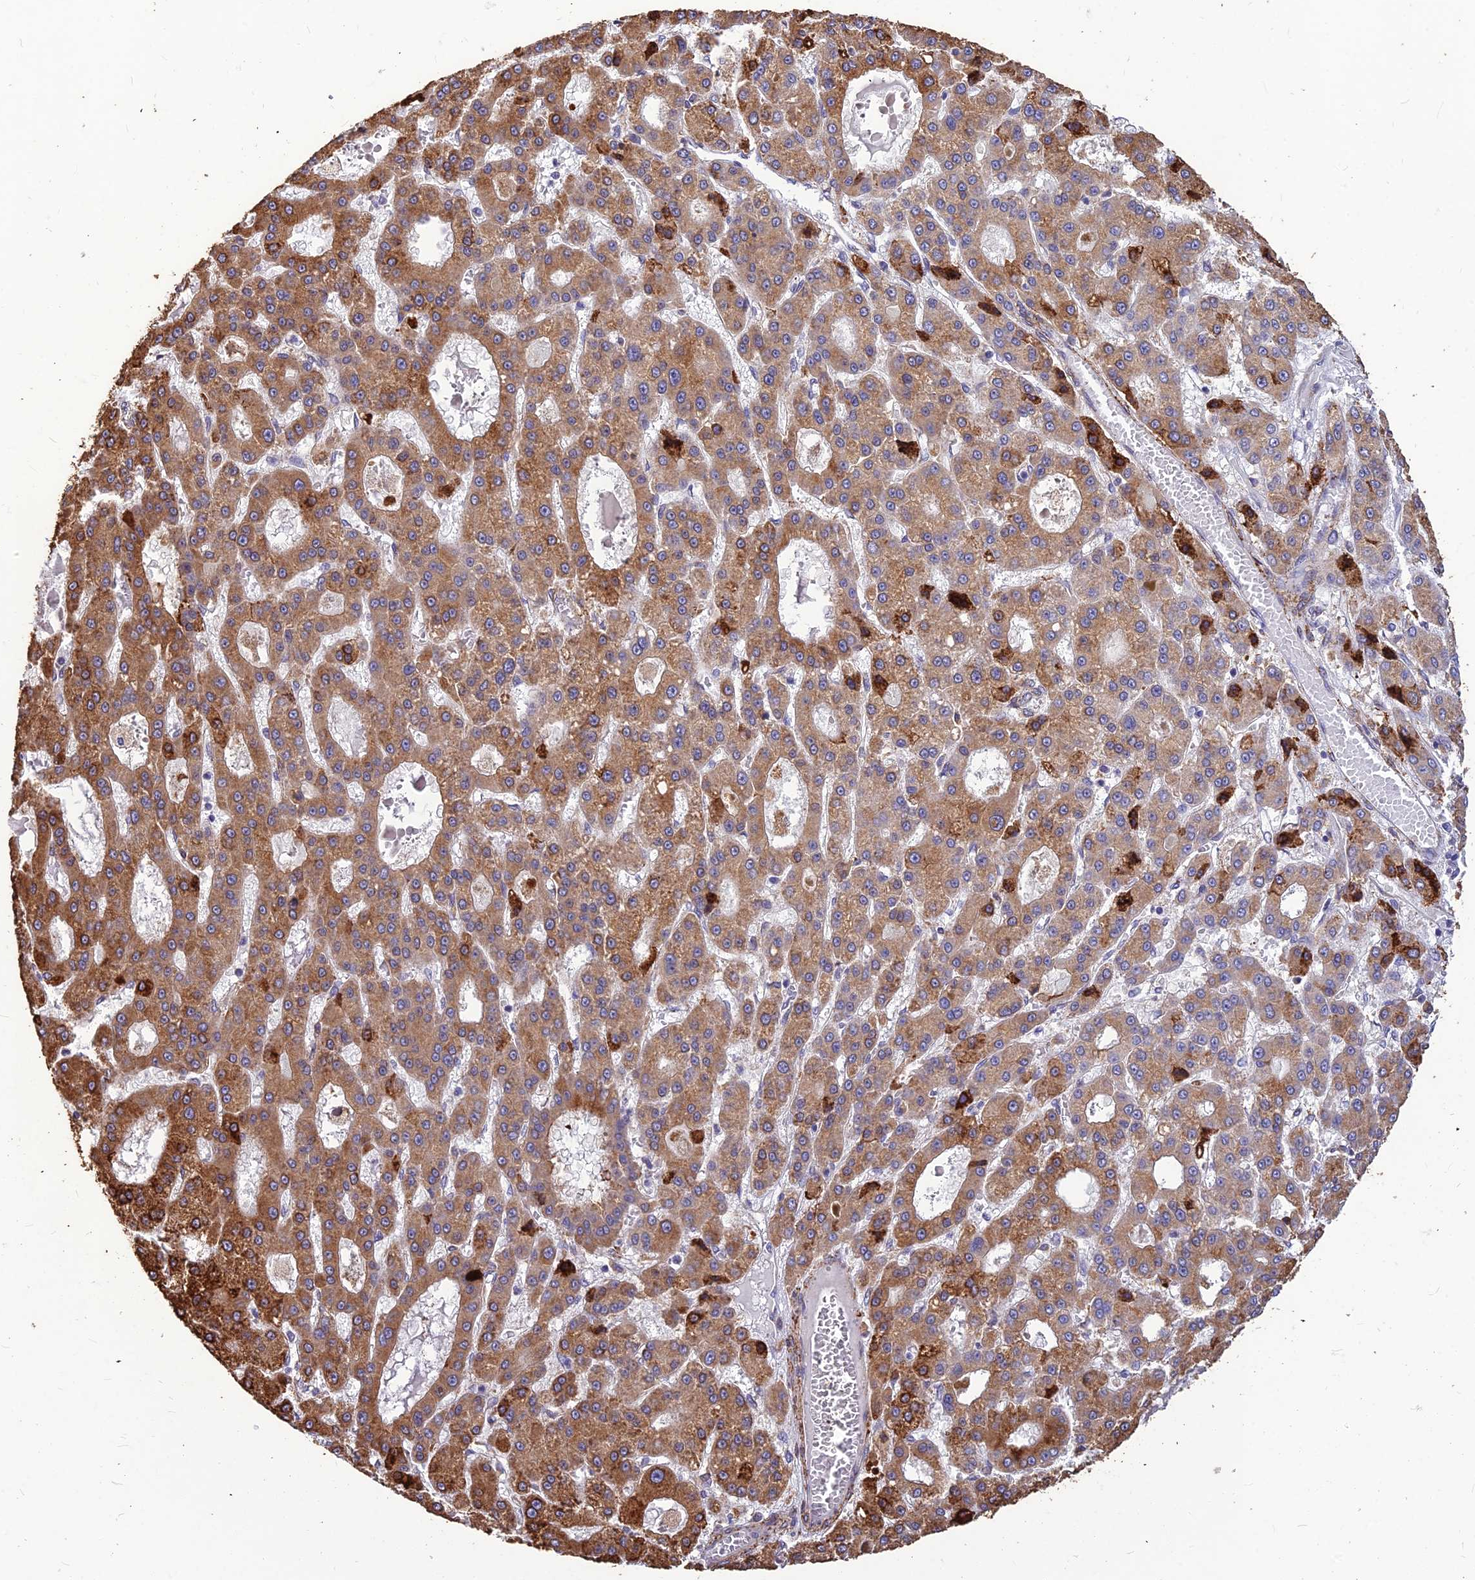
{"staining": {"intensity": "moderate", "quantity": ">75%", "location": "cytoplasmic/membranous"}, "tissue": "liver cancer", "cell_type": "Tumor cells", "image_type": "cancer", "snomed": [{"axis": "morphology", "description": "Carcinoma, Hepatocellular, NOS"}, {"axis": "topography", "description": "Liver"}], "caption": "High-magnification brightfield microscopy of liver hepatocellular carcinoma stained with DAB (3,3'-diaminobenzidine) (brown) and counterstained with hematoxylin (blue). tumor cells exhibit moderate cytoplasmic/membranous positivity is present in about>75% of cells. (brown staining indicates protein expression, while blue staining denotes nuclei).", "gene": "LEKR1", "patient": {"sex": "male", "age": 70}}